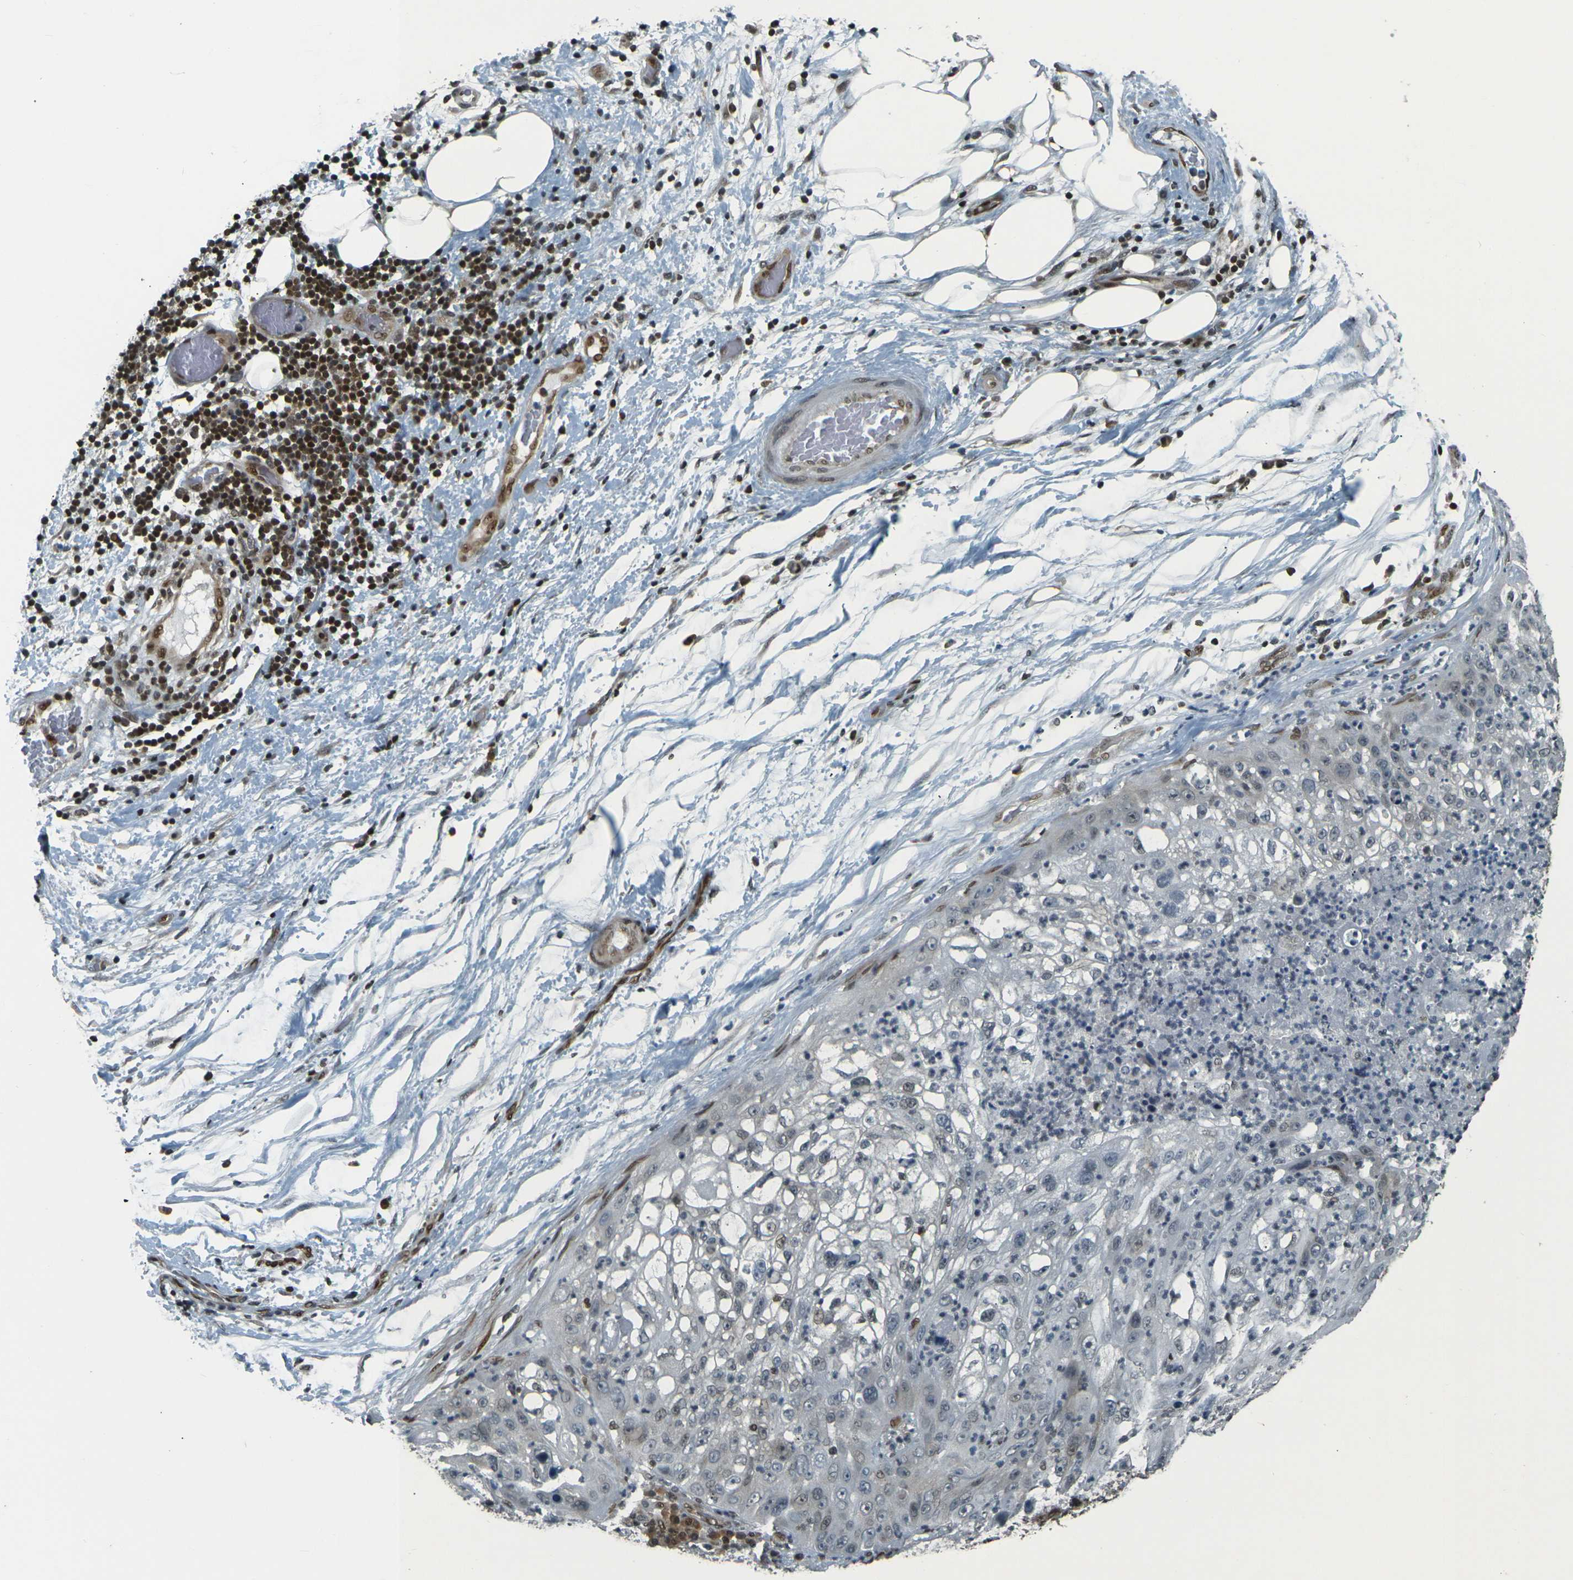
{"staining": {"intensity": "weak", "quantity": ">75%", "location": "nuclear"}, "tissue": "lung cancer", "cell_type": "Tumor cells", "image_type": "cancer", "snomed": [{"axis": "morphology", "description": "Inflammation, NOS"}, {"axis": "morphology", "description": "Squamous cell carcinoma, NOS"}, {"axis": "topography", "description": "Lymph node"}, {"axis": "topography", "description": "Soft tissue"}, {"axis": "topography", "description": "Lung"}], "caption": "Protein expression analysis of lung cancer exhibits weak nuclear staining in about >75% of tumor cells. (Brightfield microscopy of DAB IHC at high magnification).", "gene": "NHEJ1", "patient": {"sex": "male", "age": 66}}